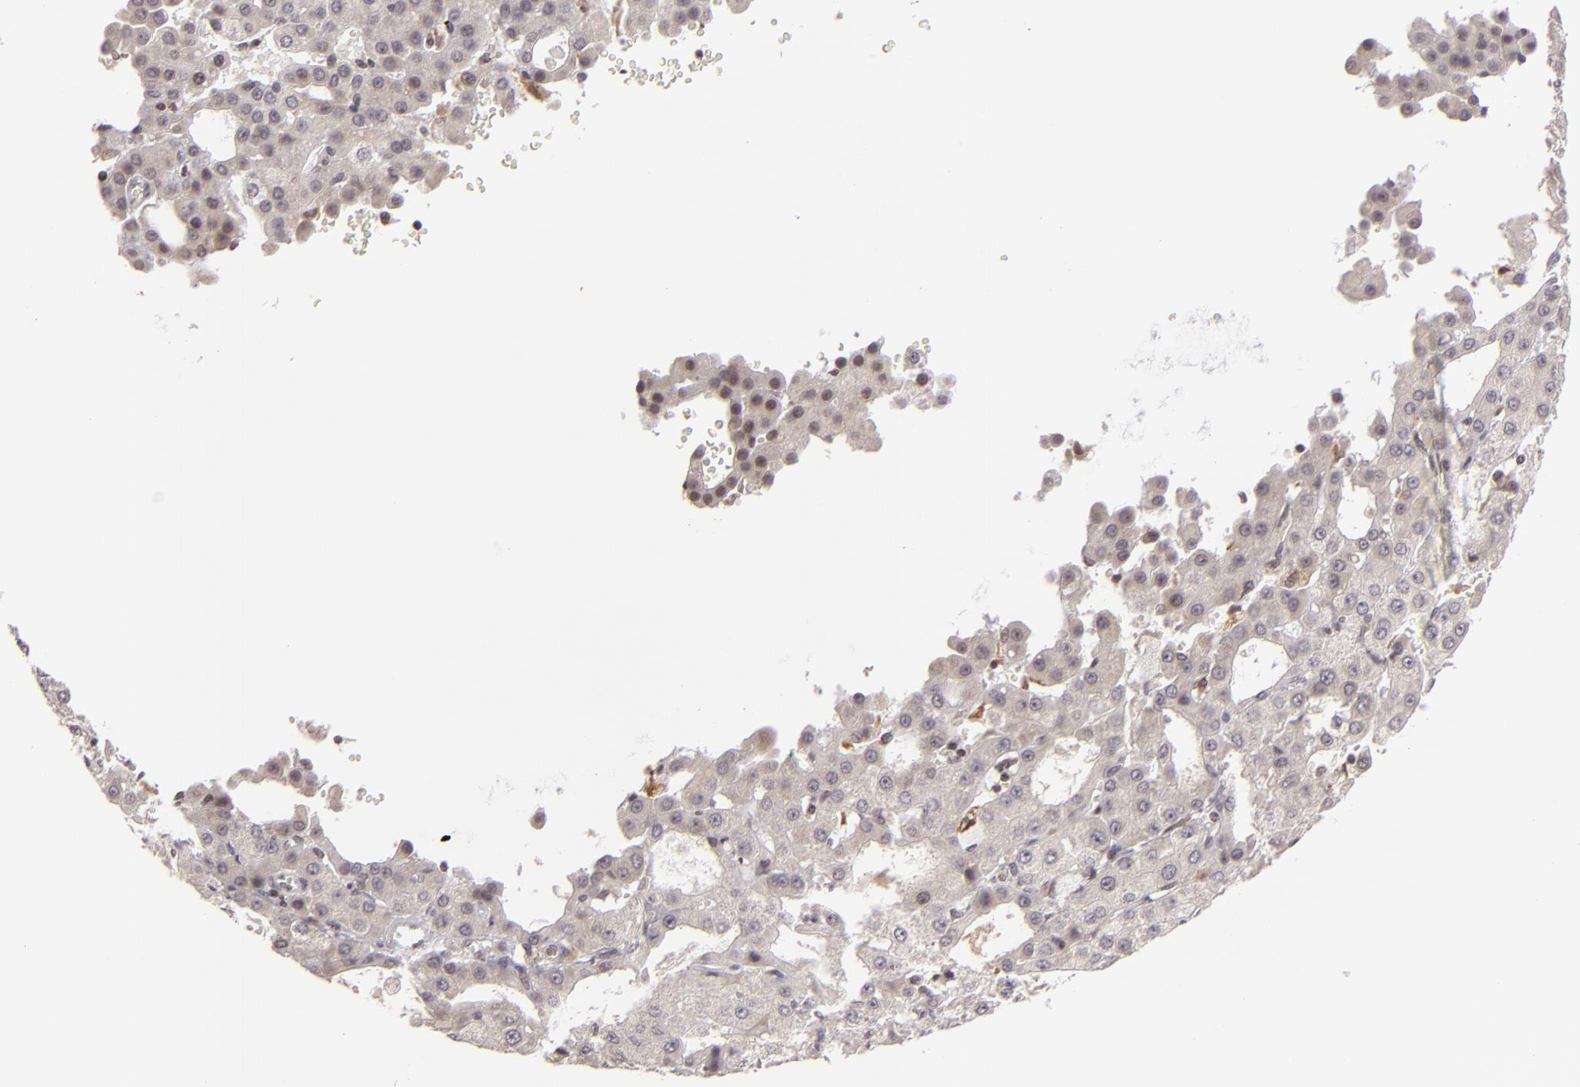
{"staining": {"intensity": "negative", "quantity": "none", "location": "none"}, "tissue": "liver cancer", "cell_type": "Tumor cells", "image_type": "cancer", "snomed": [{"axis": "morphology", "description": "Carcinoma, Hepatocellular, NOS"}, {"axis": "topography", "description": "Liver"}], "caption": "Human liver hepatocellular carcinoma stained for a protein using immunohistochemistry displays no positivity in tumor cells.", "gene": "AKAP6", "patient": {"sex": "male", "age": 47}}